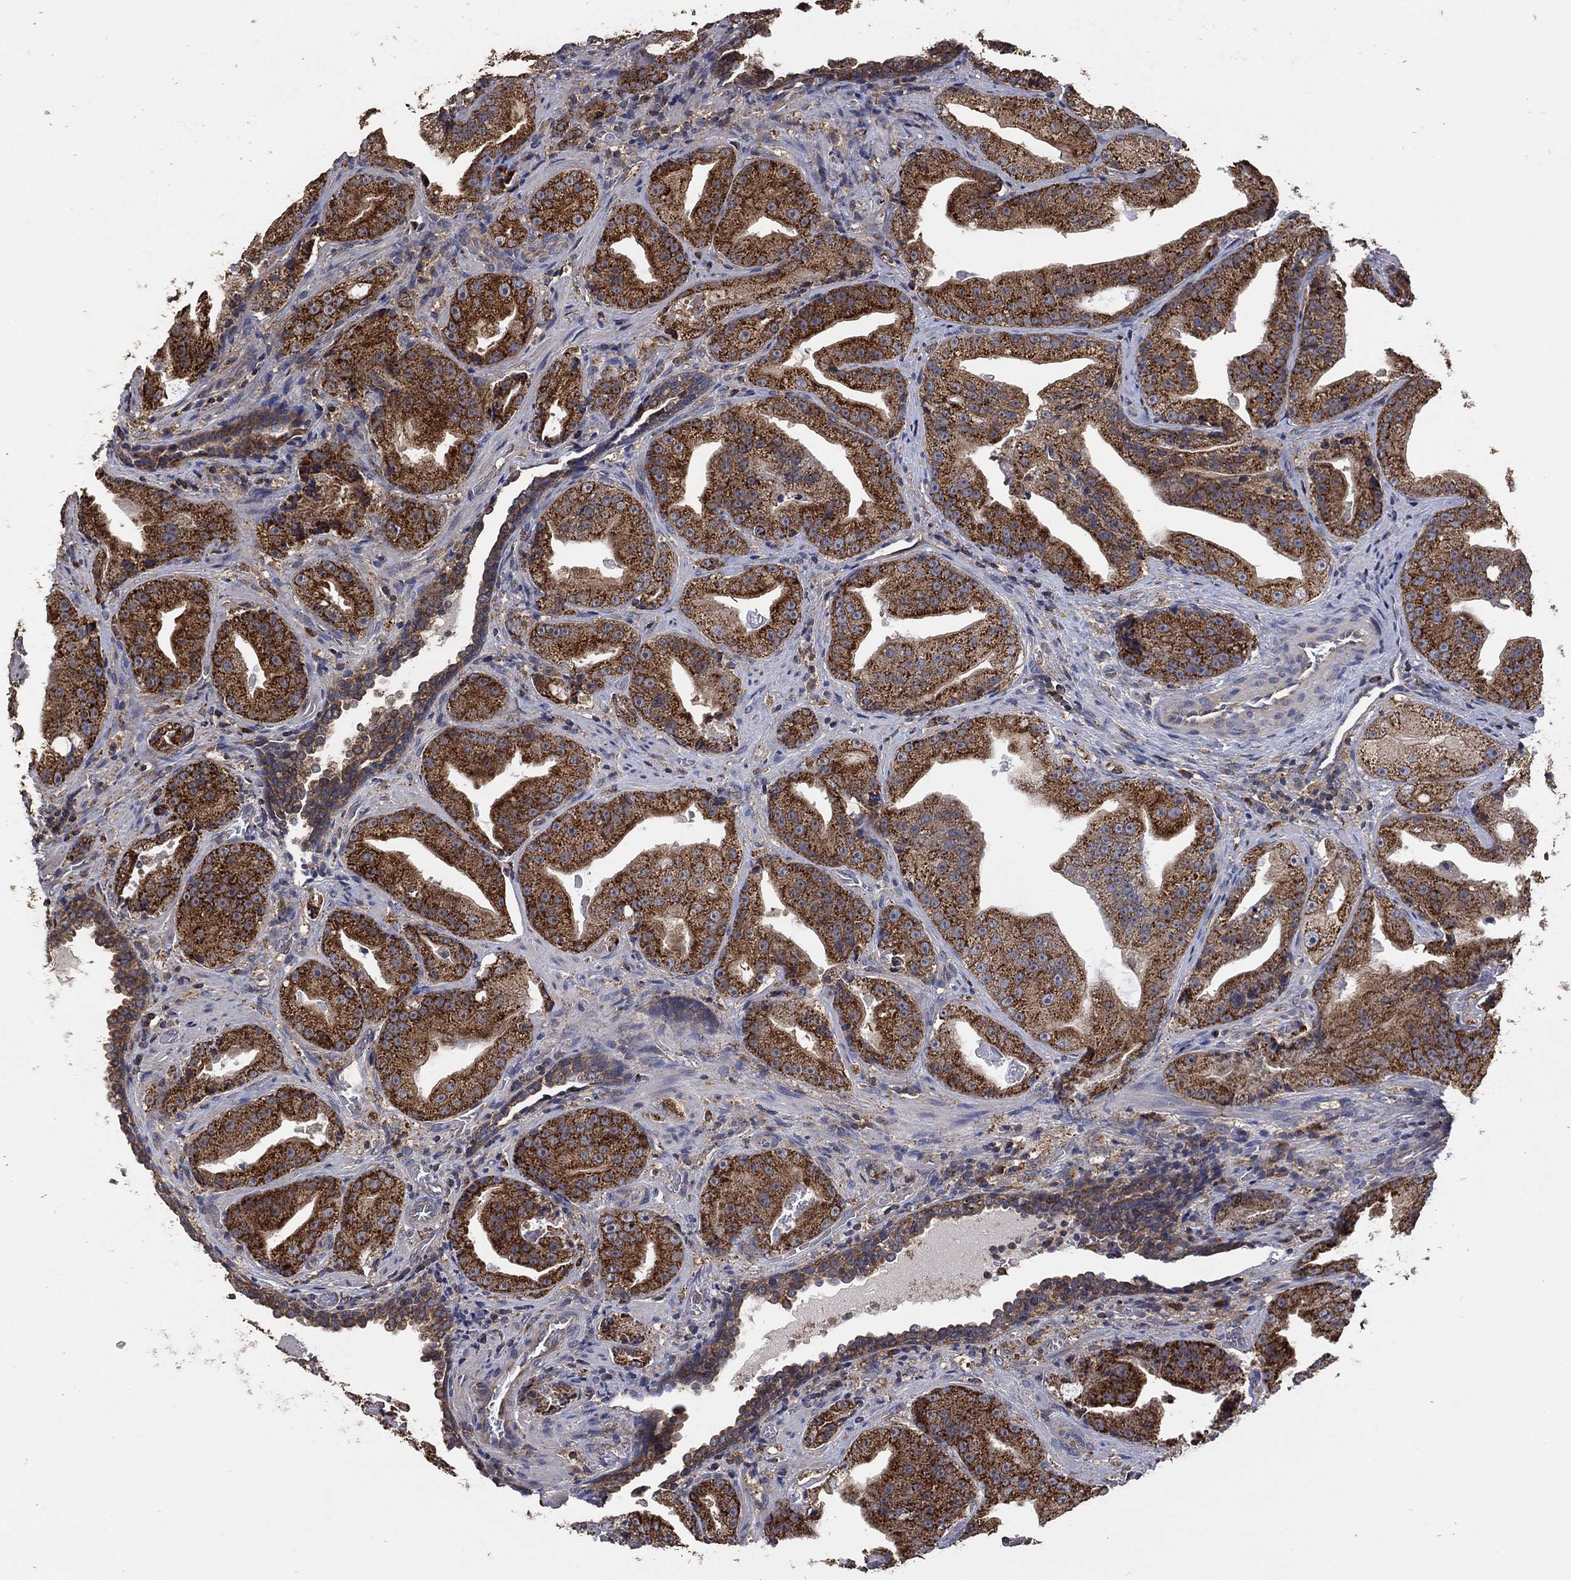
{"staining": {"intensity": "strong", "quantity": ">75%", "location": "cytoplasmic/membranous"}, "tissue": "prostate cancer", "cell_type": "Tumor cells", "image_type": "cancer", "snomed": [{"axis": "morphology", "description": "Adenocarcinoma, Low grade"}, {"axis": "topography", "description": "Prostate"}], "caption": "High-power microscopy captured an IHC image of prostate cancer, revealing strong cytoplasmic/membranous expression in about >75% of tumor cells.", "gene": "LIMD1", "patient": {"sex": "male", "age": 62}}